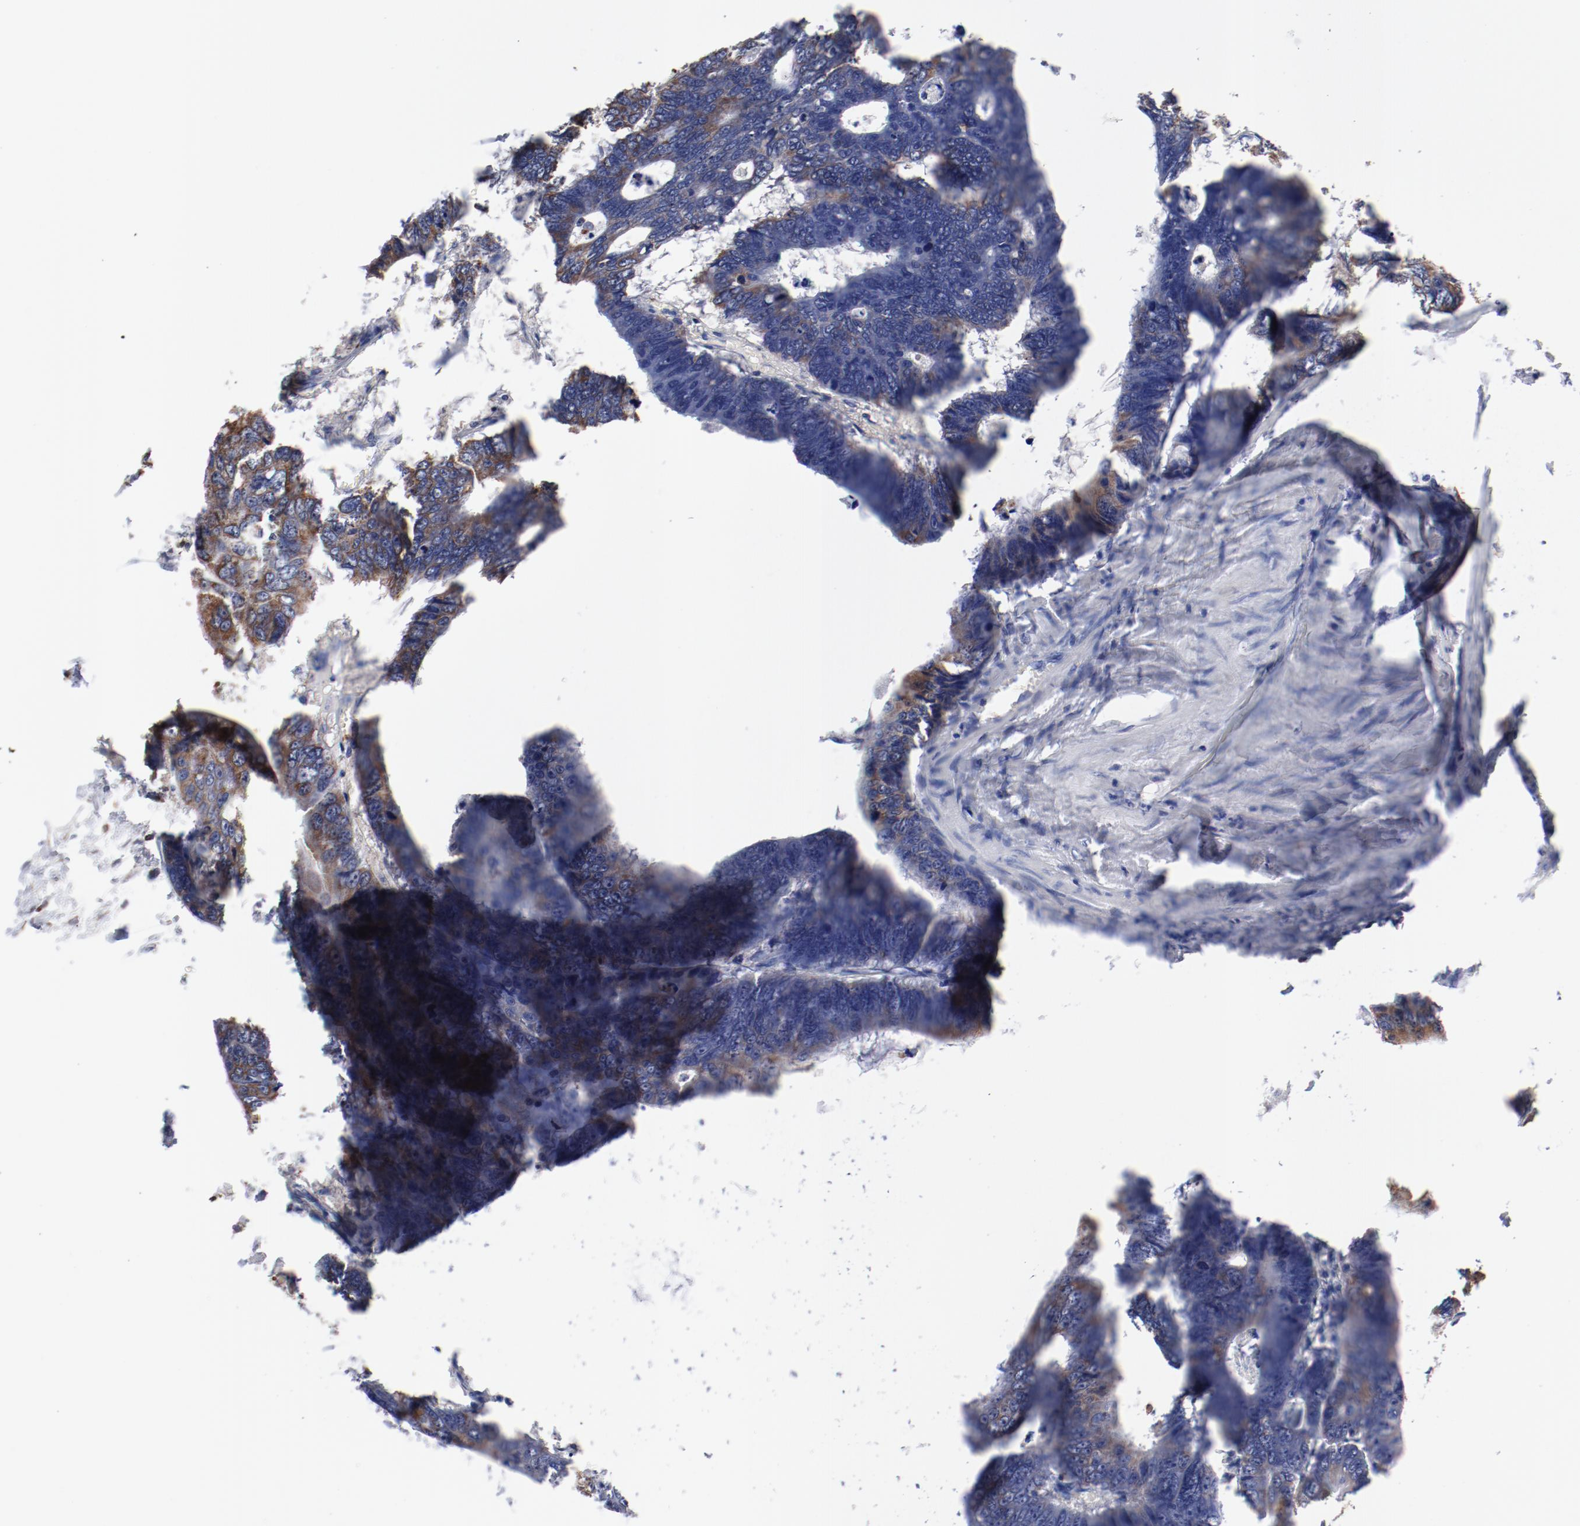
{"staining": {"intensity": "moderate", "quantity": "25%-75%", "location": "cytoplasmic/membranous"}, "tissue": "colorectal cancer", "cell_type": "Tumor cells", "image_type": "cancer", "snomed": [{"axis": "morphology", "description": "Adenocarcinoma, NOS"}, {"axis": "topography", "description": "Colon"}], "caption": "High-magnification brightfield microscopy of adenocarcinoma (colorectal) stained with DAB (3,3'-diaminobenzidine) (brown) and counterstained with hematoxylin (blue). tumor cells exhibit moderate cytoplasmic/membranous staining is present in about25%-75% of cells.", "gene": "PPFIBP2", "patient": {"sex": "female", "age": 55}}